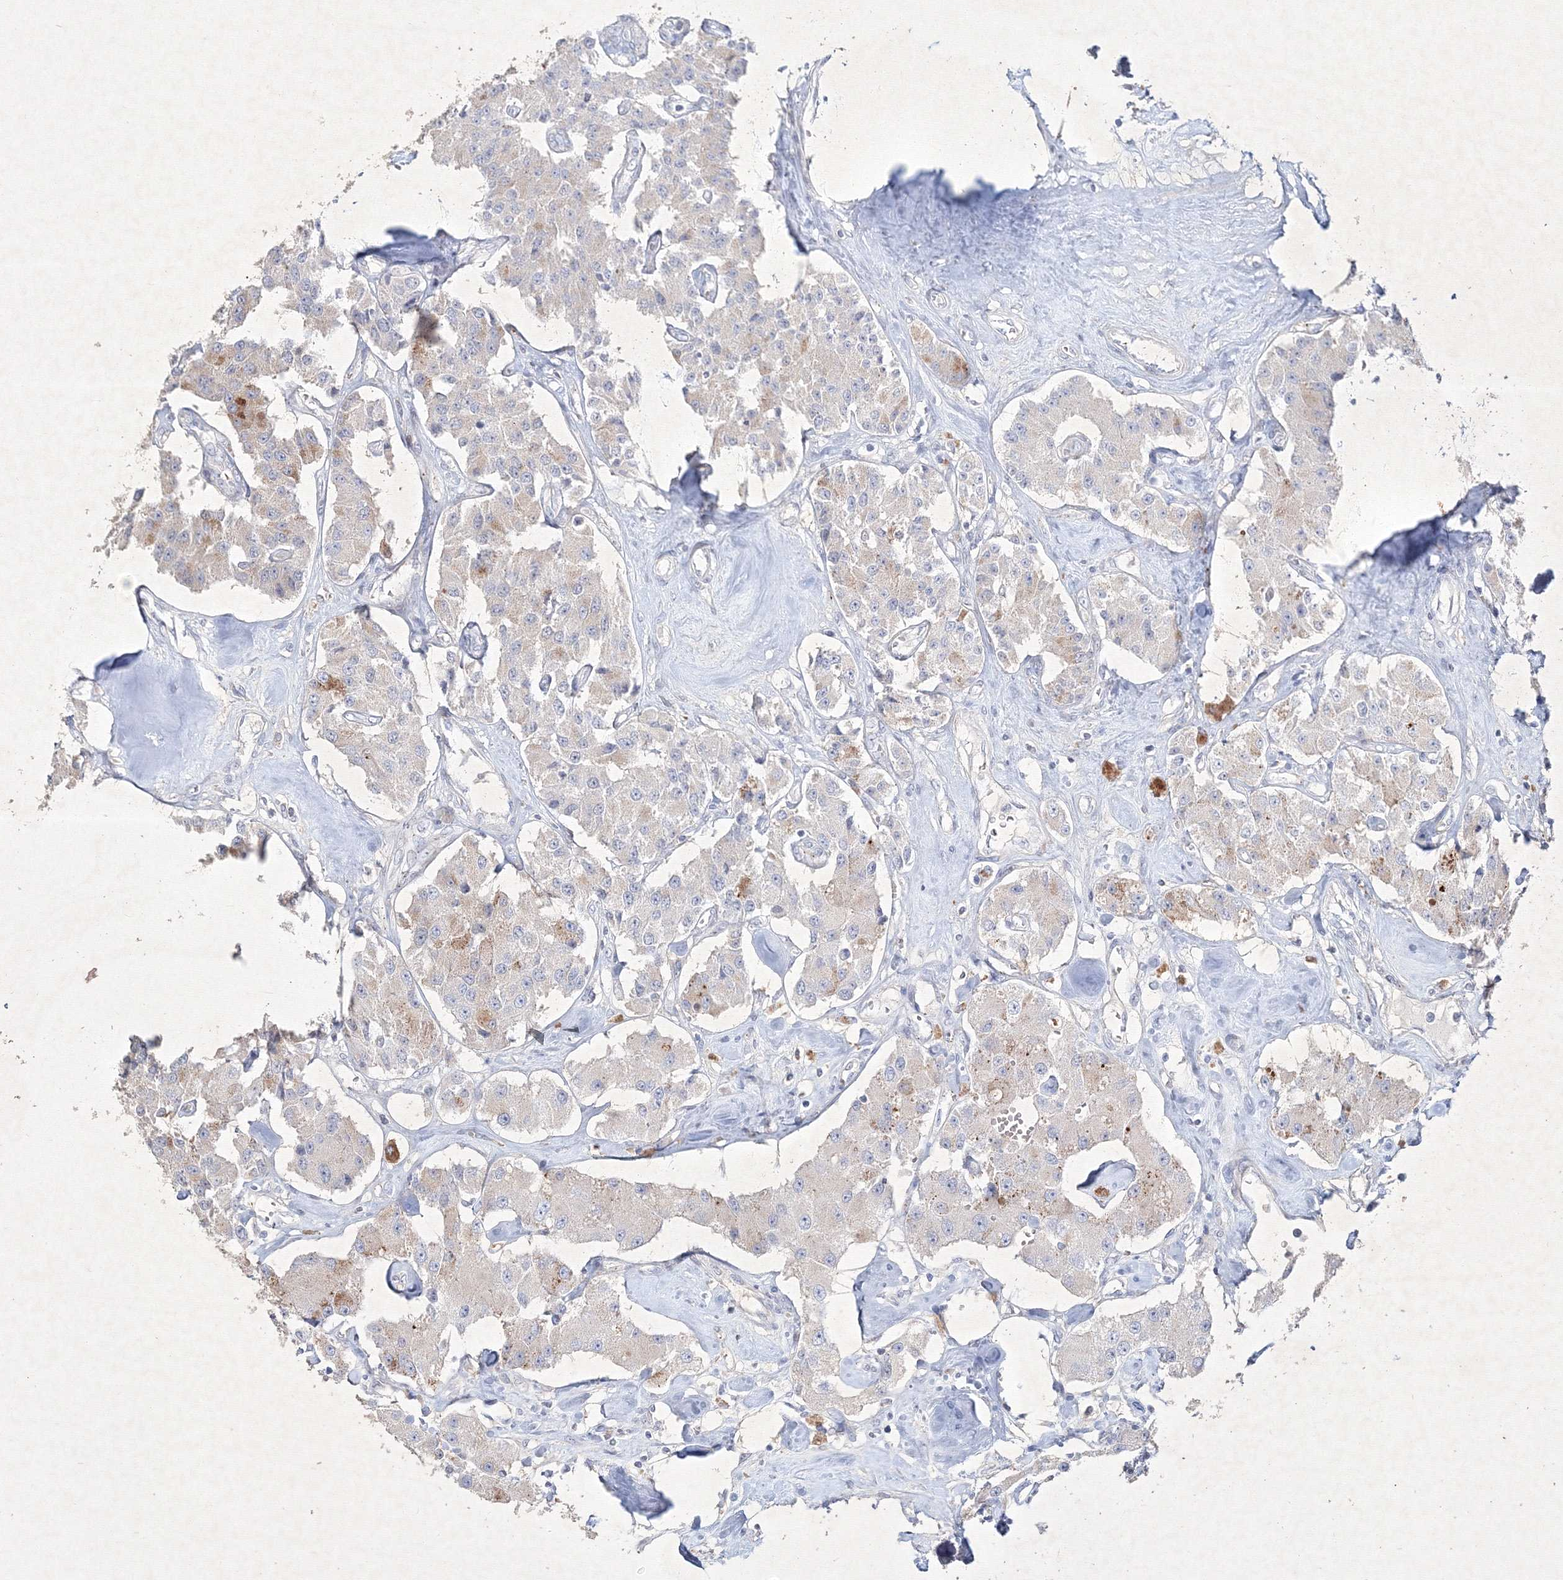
{"staining": {"intensity": "weak", "quantity": "<25%", "location": "cytoplasmic/membranous"}, "tissue": "carcinoid", "cell_type": "Tumor cells", "image_type": "cancer", "snomed": [{"axis": "morphology", "description": "Carcinoid, malignant, NOS"}, {"axis": "topography", "description": "Pancreas"}], "caption": "Tumor cells are negative for protein expression in human carcinoid.", "gene": "CXXC4", "patient": {"sex": "male", "age": 41}}